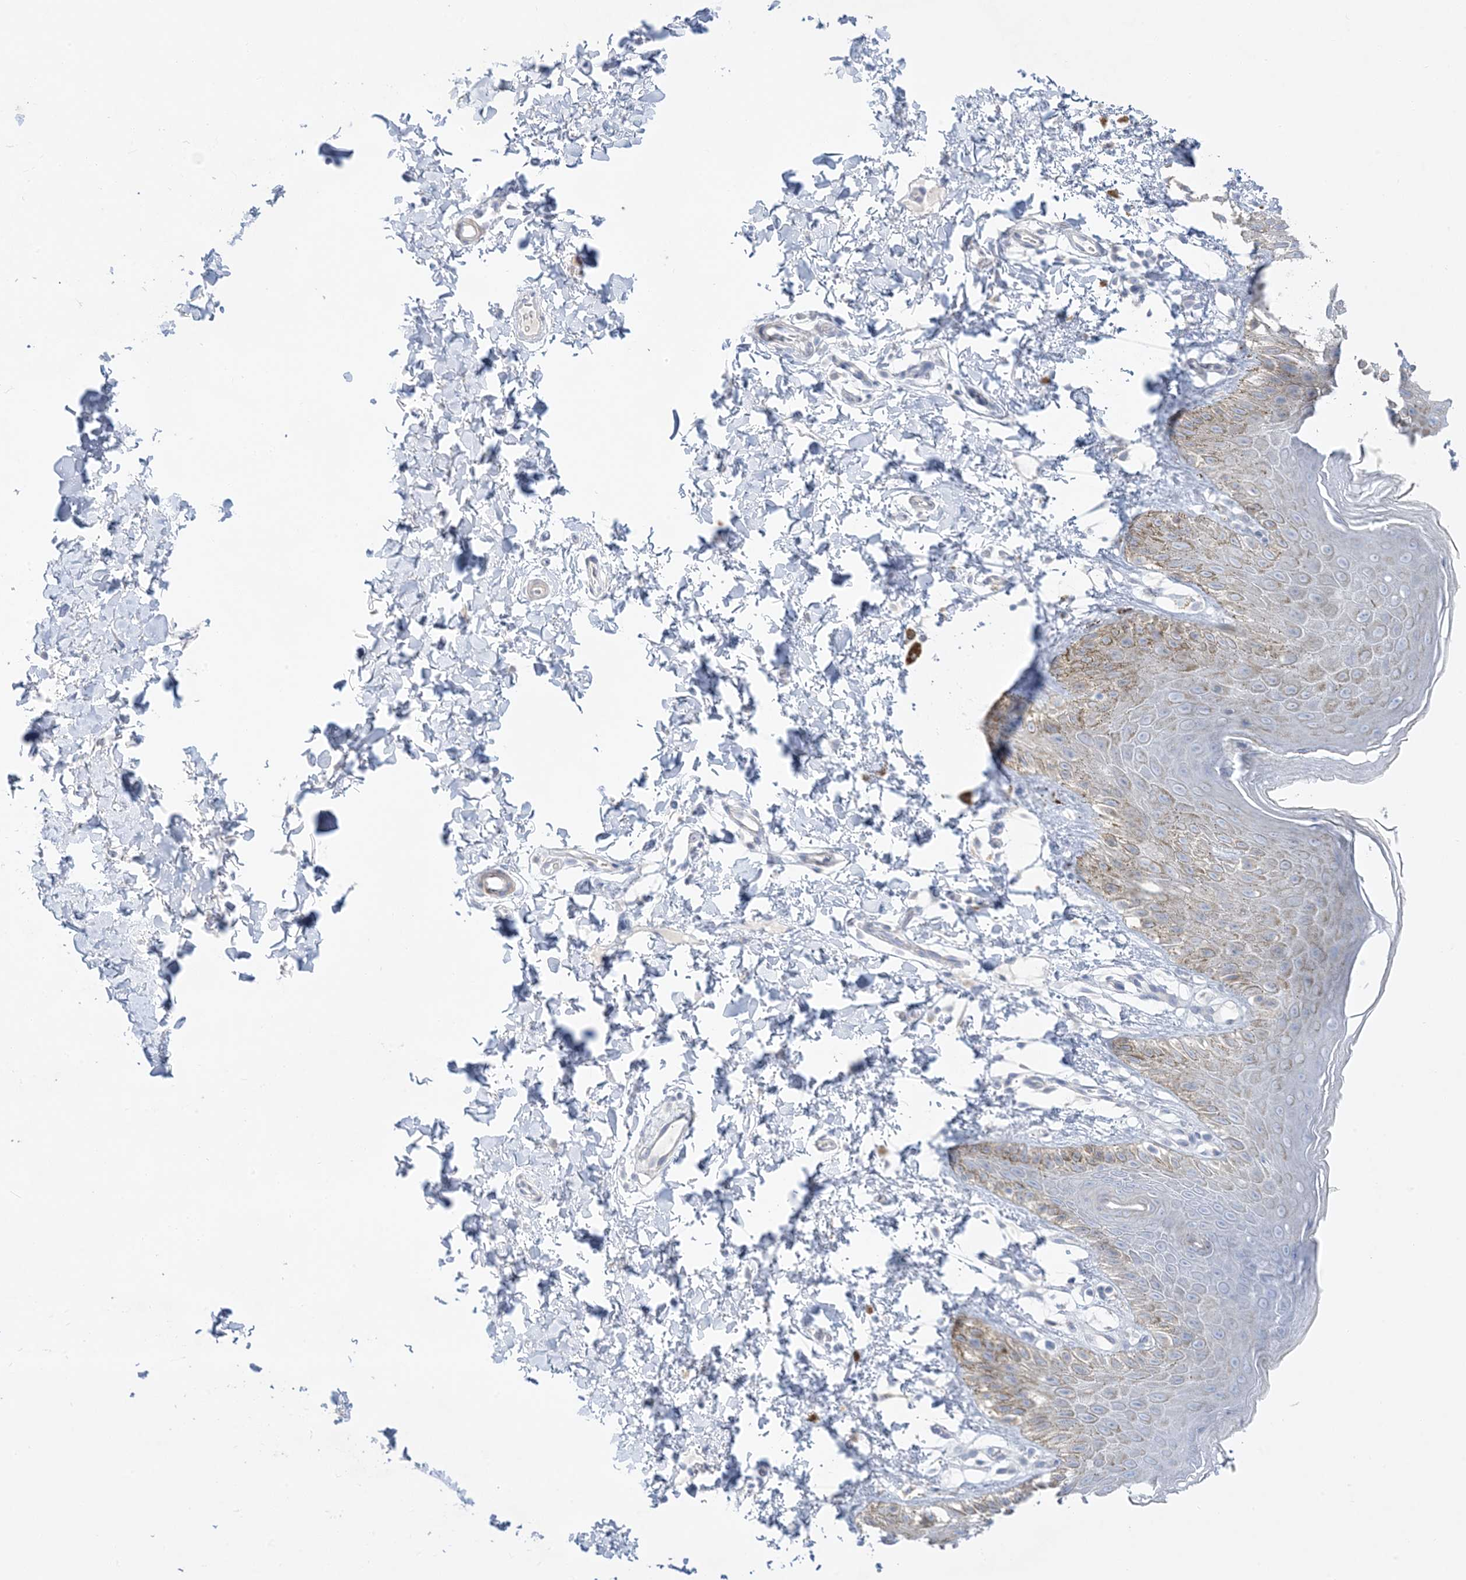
{"staining": {"intensity": "weak", "quantity": "<25%", "location": "cytoplasmic/membranous"}, "tissue": "skin", "cell_type": "Epidermal cells", "image_type": "normal", "snomed": [{"axis": "morphology", "description": "Normal tissue, NOS"}, {"axis": "topography", "description": "Anal"}], "caption": "An immunohistochemistry micrograph of normal skin is shown. There is no staining in epidermal cells of skin. The staining was performed using DAB (3,3'-diaminobenzidine) to visualize the protein expression in brown, while the nuclei were stained in blue with hematoxylin (Magnification: 20x).", "gene": "FAM184A", "patient": {"sex": "male", "age": 44}}